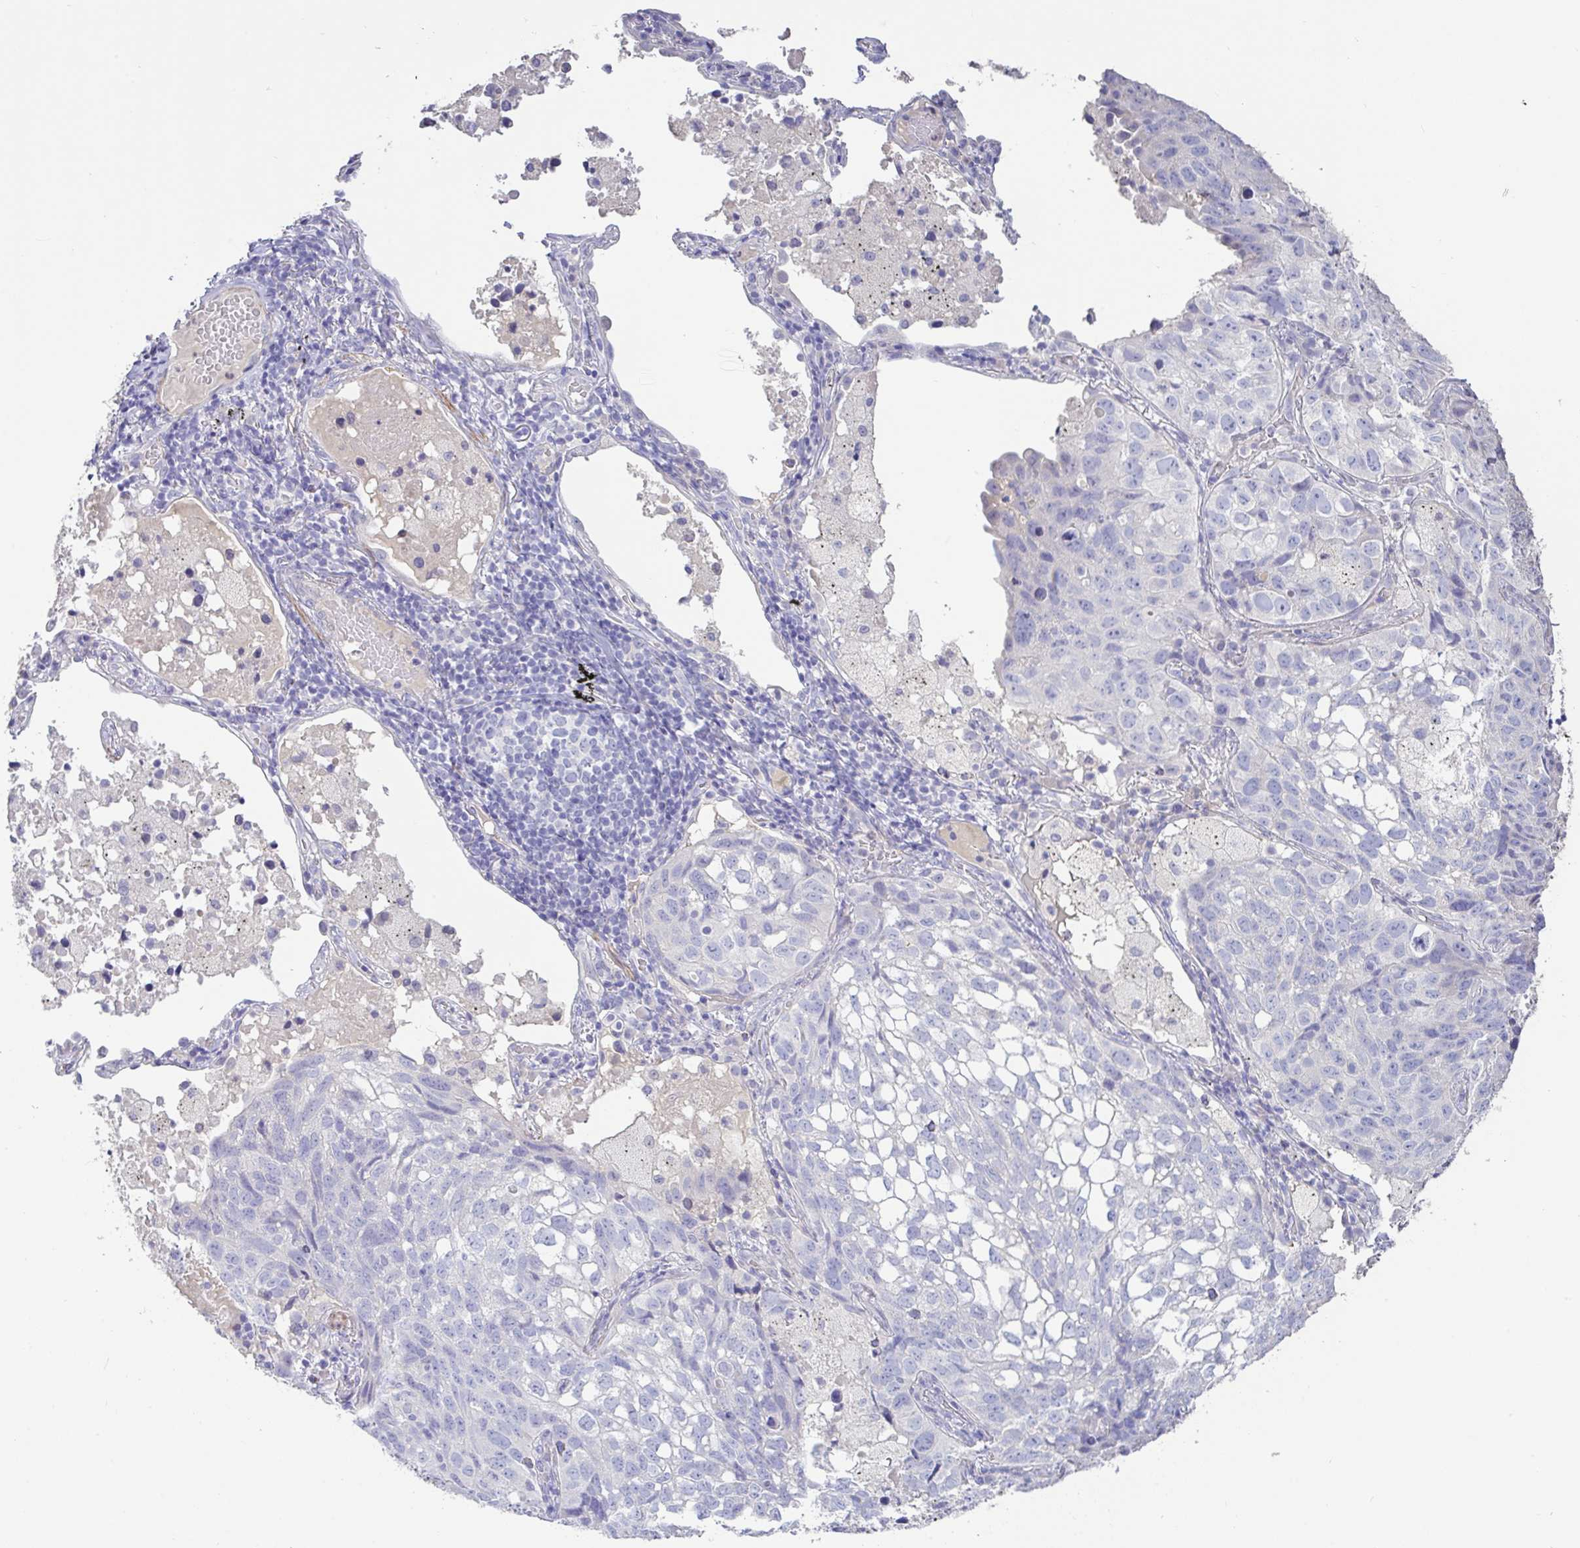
{"staining": {"intensity": "negative", "quantity": "none", "location": "none"}, "tissue": "lung cancer", "cell_type": "Tumor cells", "image_type": "cancer", "snomed": [{"axis": "morphology", "description": "Squamous cell carcinoma, NOS"}, {"axis": "topography", "description": "Lung"}], "caption": "Tumor cells are negative for brown protein staining in lung cancer. (Immunohistochemistry (ihc), brightfield microscopy, high magnification).", "gene": "PYGM", "patient": {"sex": "male", "age": 60}}